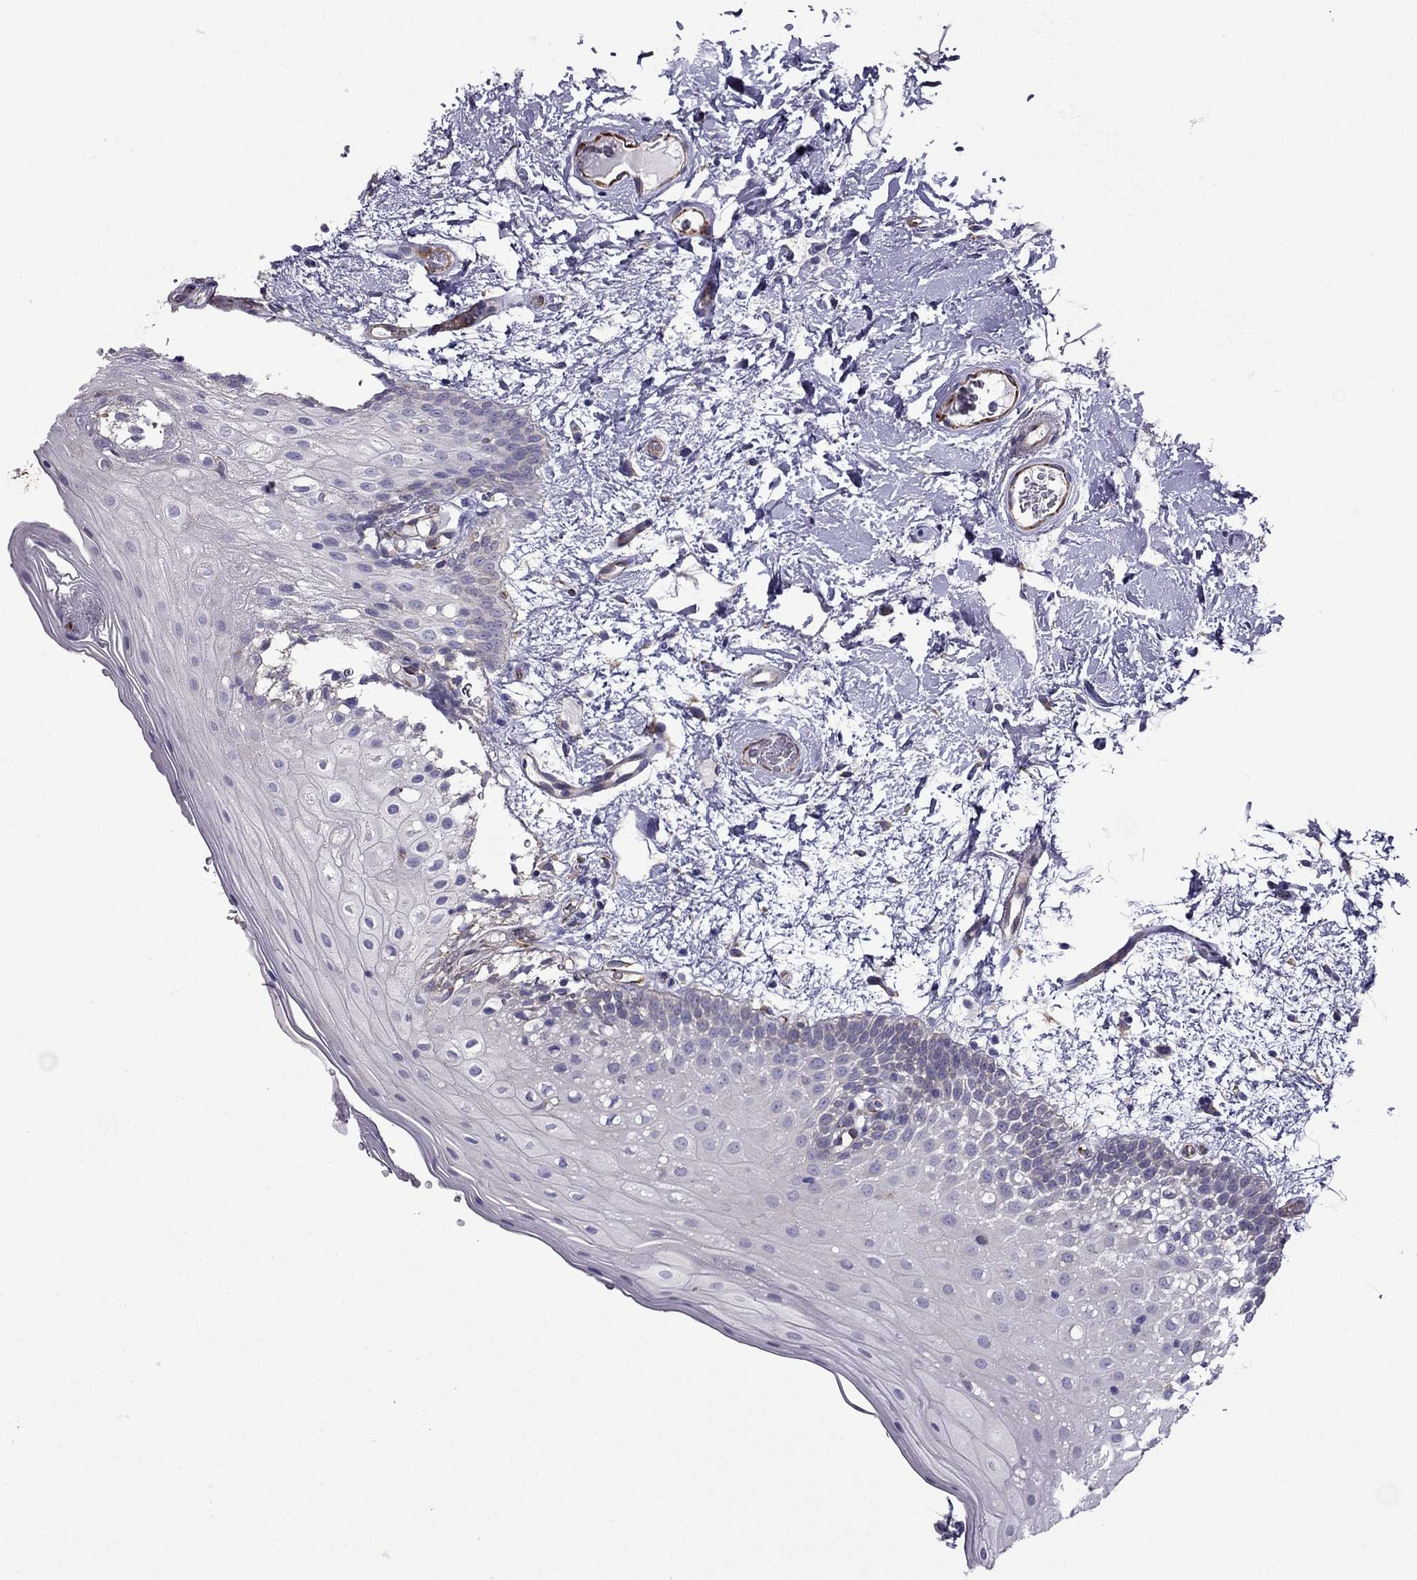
{"staining": {"intensity": "negative", "quantity": "none", "location": "none"}, "tissue": "oral mucosa", "cell_type": "Squamous epithelial cells", "image_type": "normal", "snomed": [{"axis": "morphology", "description": "Normal tissue, NOS"}, {"axis": "morphology", "description": "Squamous cell carcinoma, NOS"}, {"axis": "topography", "description": "Oral tissue"}, {"axis": "topography", "description": "Head-Neck"}], "caption": "Immunohistochemistry (IHC) of benign human oral mucosa reveals no expression in squamous epithelial cells. Nuclei are stained in blue.", "gene": "IKBIP", "patient": {"sex": "male", "age": 69}}